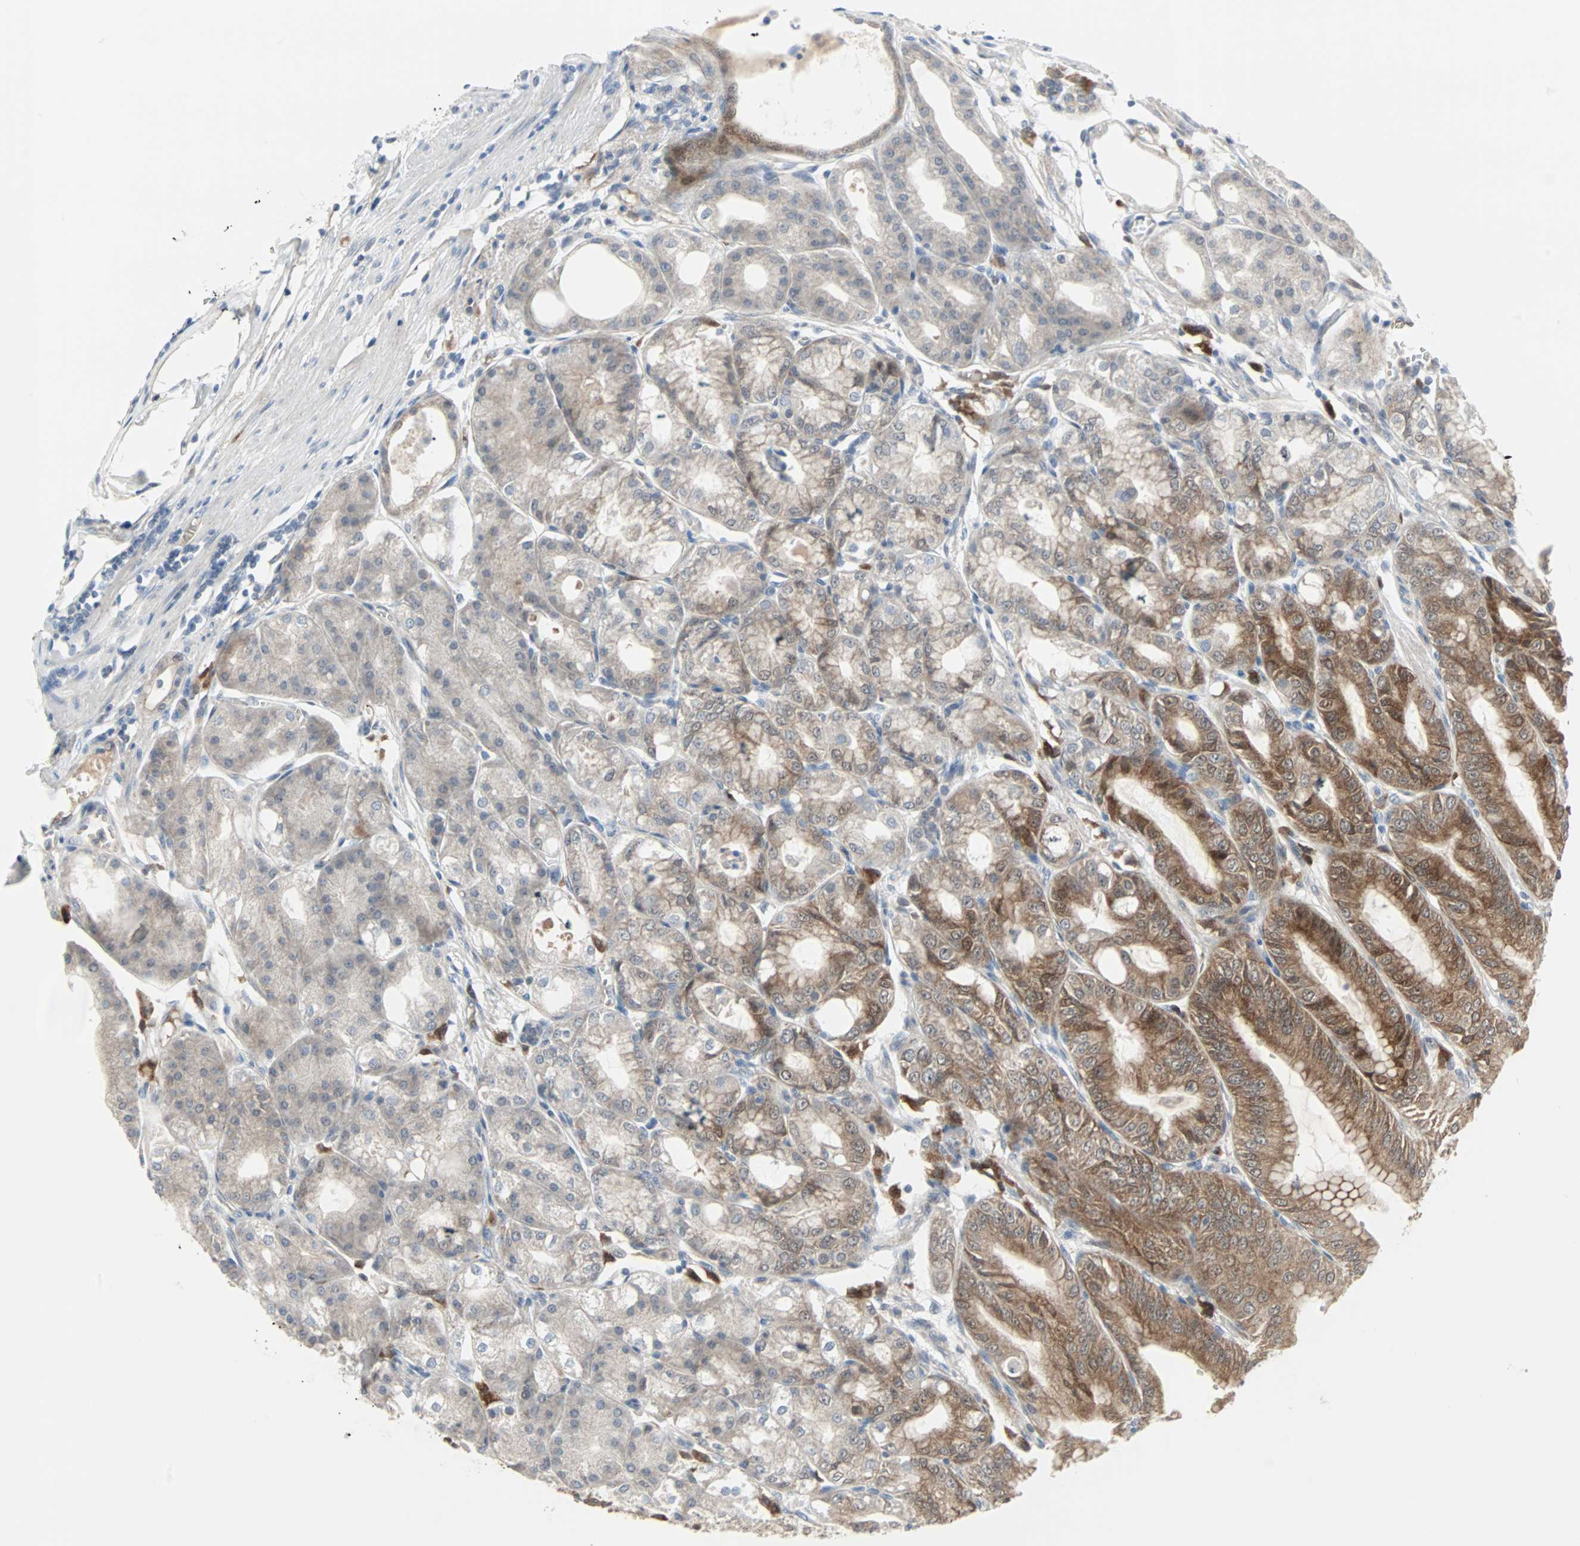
{"staining": {"intensity": "moderate", "quantity": "<25%", "location": "cytoplasmic/membranous"}, "tissue": "stomach", "cell_type": "Glandular cells", "image_type": "normal", "snomed": [{"axis": "morphology", "description": "Normal tissue, NOS"}, {"axis": "topography", "description": "Stomach, lower"}], "caption": "Protein expression analysis of benign stomach demonstrates moderate cytoplasmic/membranous expression in approximately <25% of glandular cells. (Brightfield microscopy of DAB IHC at high magnification).", "gene": "CASP3", "patient": {"sex": "male", "age": 71}}